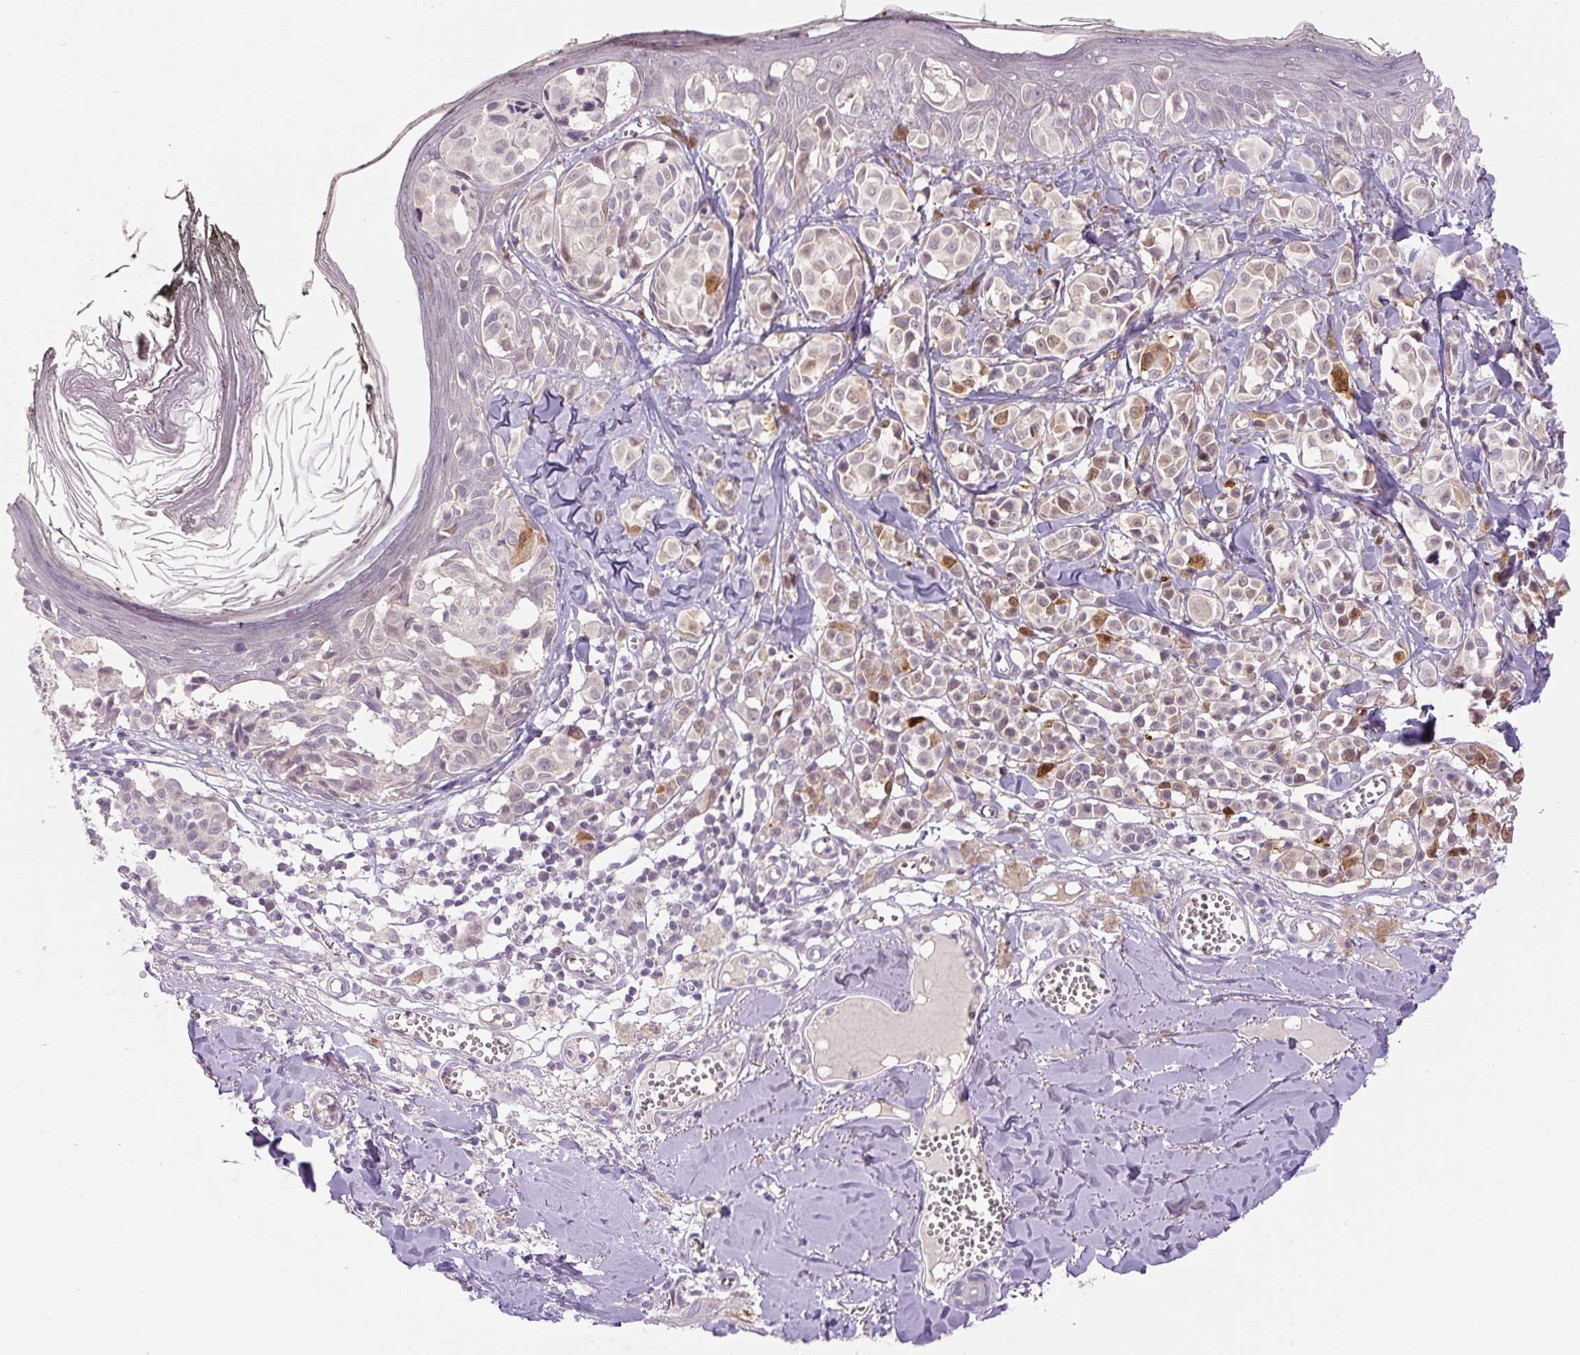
{"staining": {"intensity": "negative", "quantity": "none", "location": "none"}, "tissue": "melanoma", "cell_type": "Tumor cells", "image_type": "cancer", "snomed": [{"axis": "morphology", "description": "Malignant melanoma, NOS"}, {"axis": "topography", "description": "Skin"}], "caption": "Immunohistochemistry of human melanoma shows no staining in tumor cells.", "gene": "FABP7", "patient": {"sex": "female", "age": 43}}